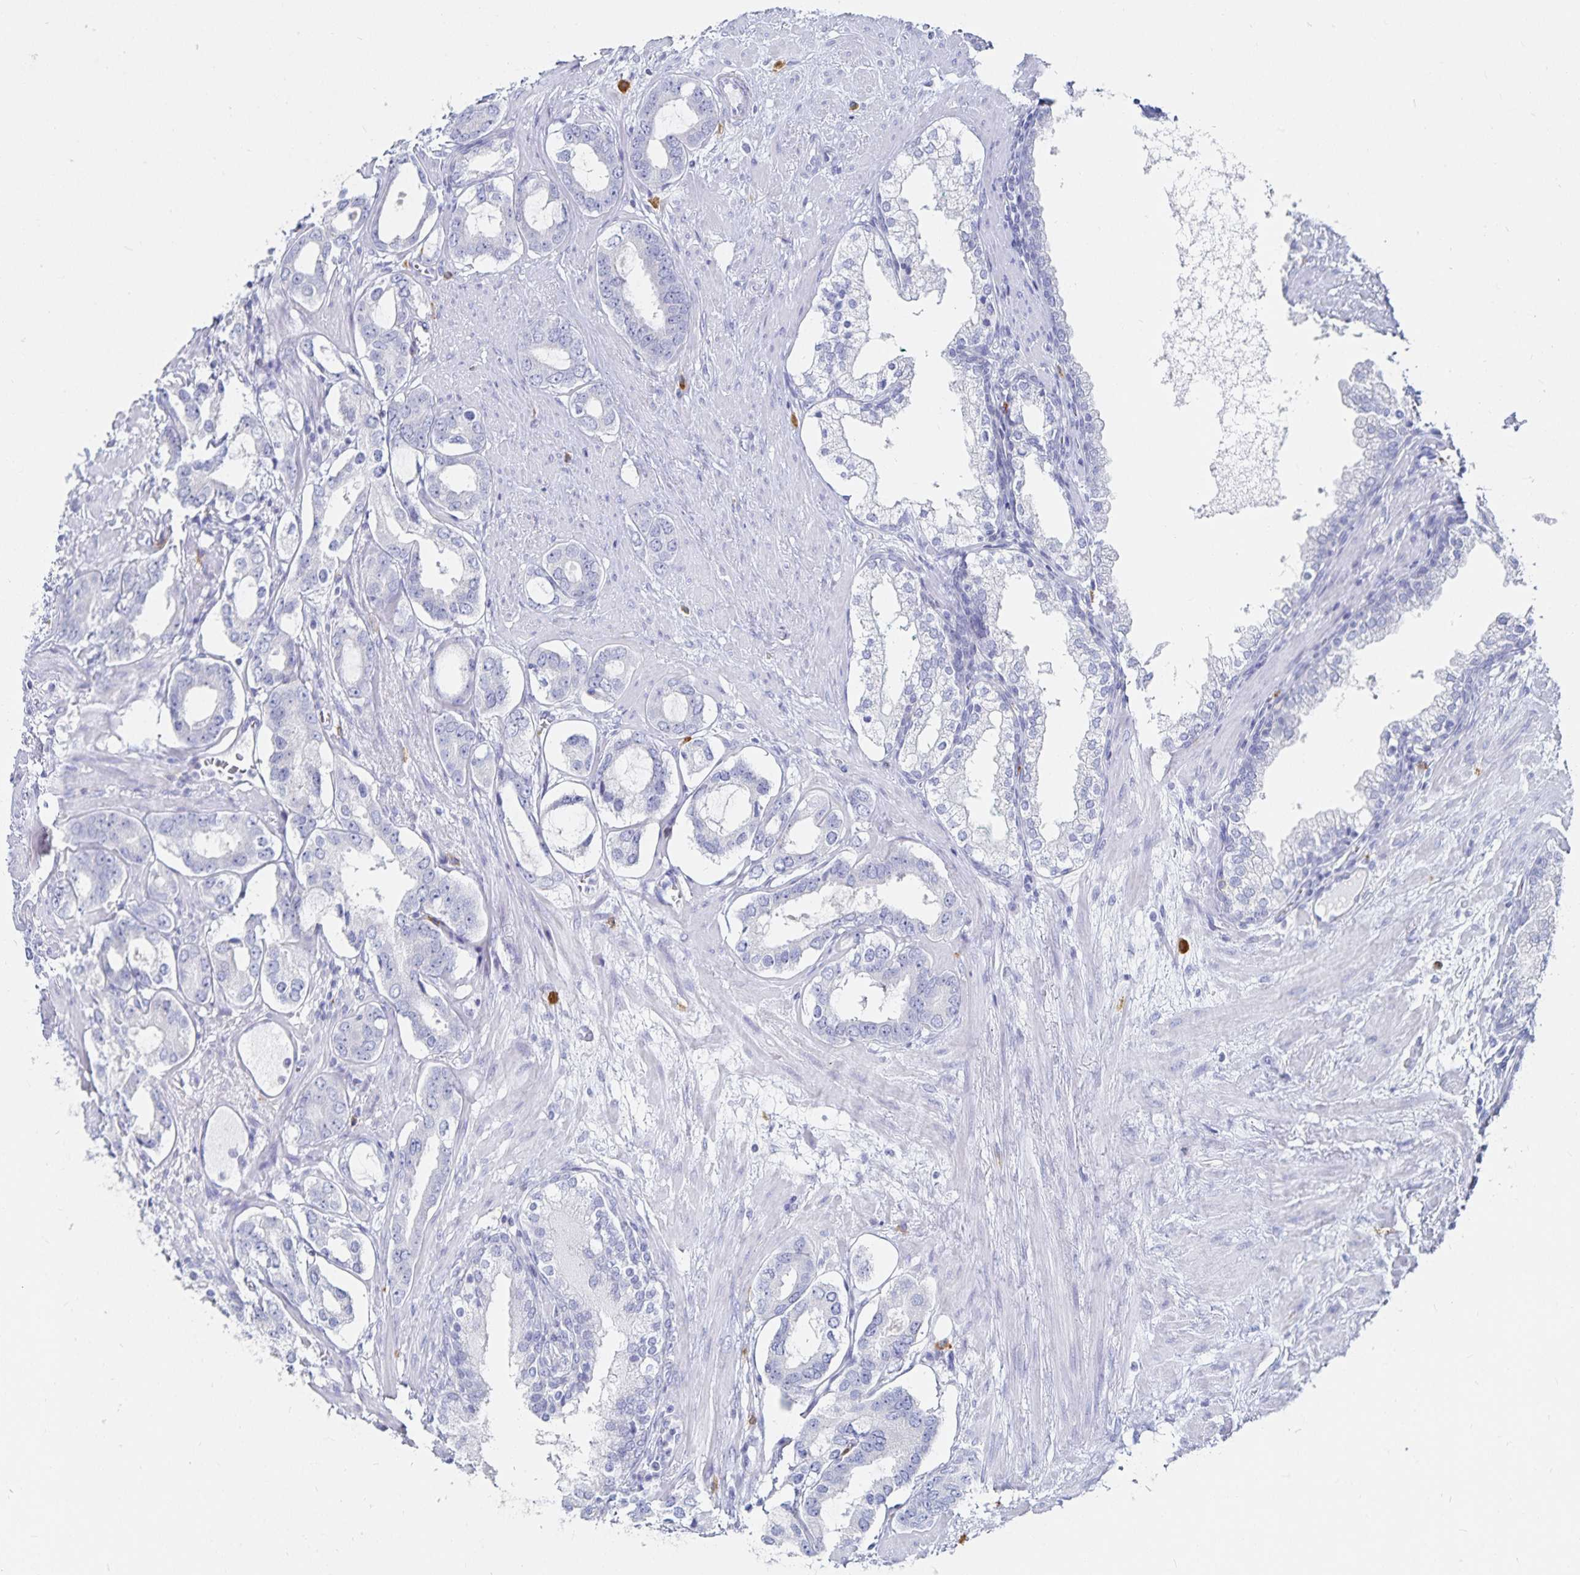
{"staining": {"intensity": "negative", "quantity": "none", "location": "none"}, "tissue": "prostate cancer", "cell_type": "Tumor cells", "image_type": "cancer", "snomed": [{"axis": "morphology", "description": "Adenocarcinoma, High grade"}, {"axis": "topography", "description": "Prostate"}], "caption": "An immunohistochemistry image of prostate adenocarcinoma (high-grade) is shown. There is no staining in tumor cells of prostate adenocarcinoma (high-grade).", "gene": "TNIP1", "patient": {"sex": "male", "age": 75}}